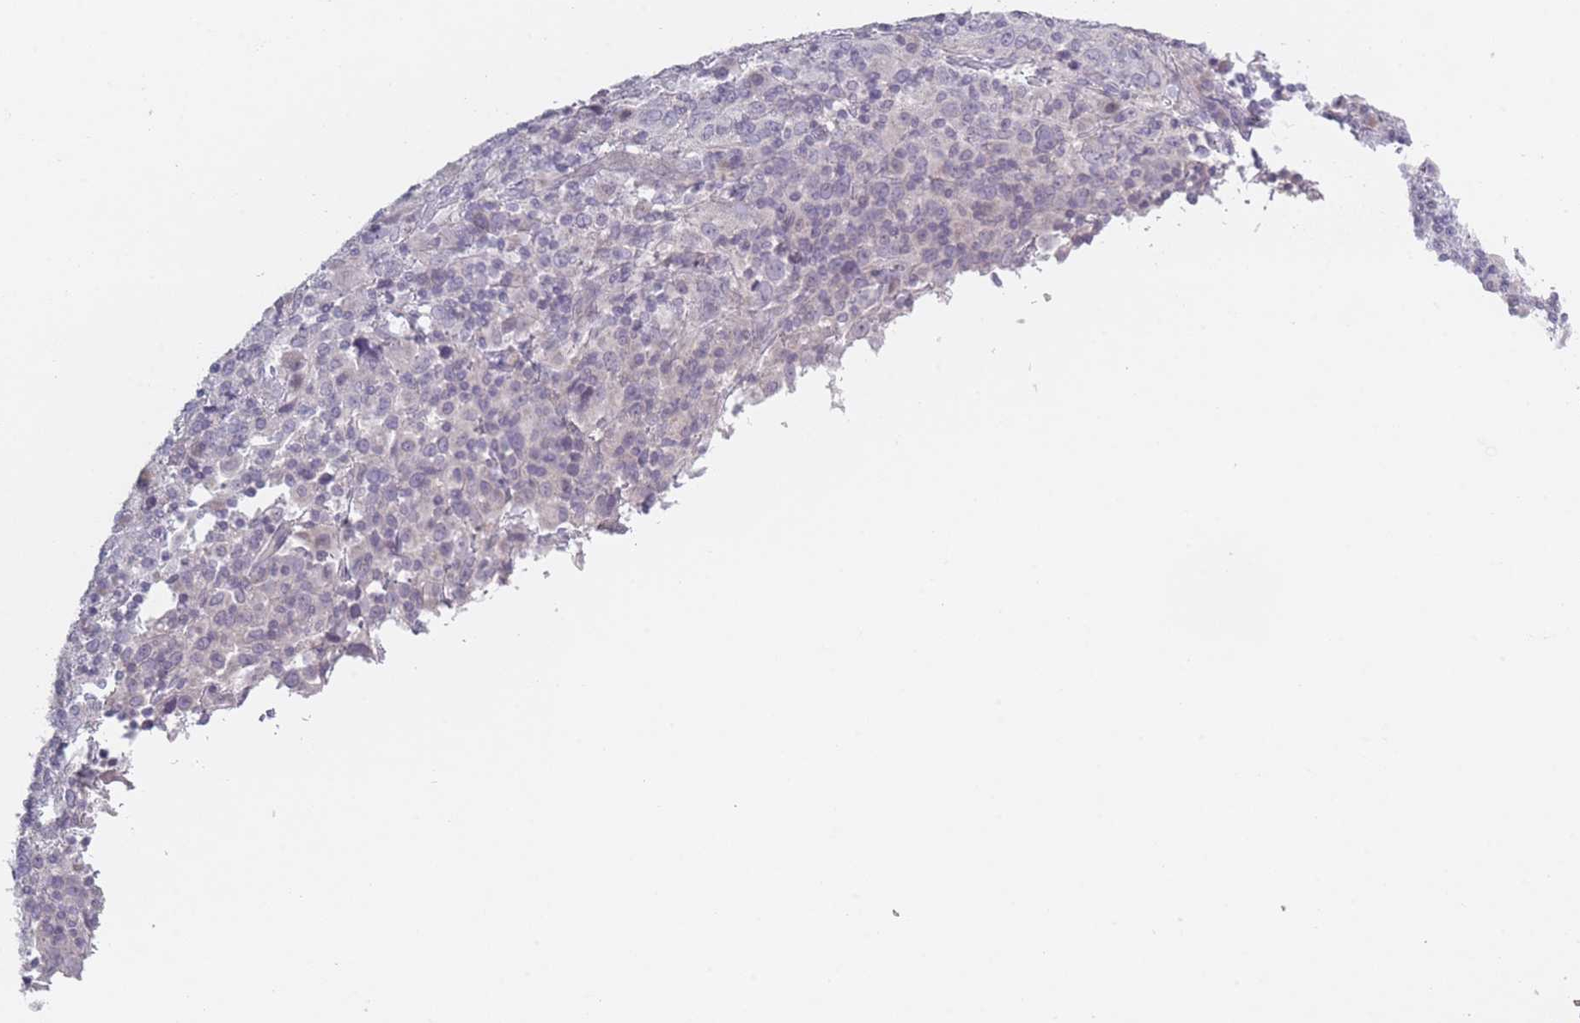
{"staining": {"intensity": "negative", "quantity": "none", "location": "none"}, "tissue": "cervical cancer", "cell_type": "Tumor cells", "image_type": "cancer", "snomed": [{"axis": "morphology", "description": "Squamous cell carcinoma, NOS"}, {"axis": "topography", "description": "Cervix"}], "caption": "Tumor cells are negative for protein expression in human cervical cancer.", "gene": "RASL10B", "patient": {"sex": "female", "age": 46}}